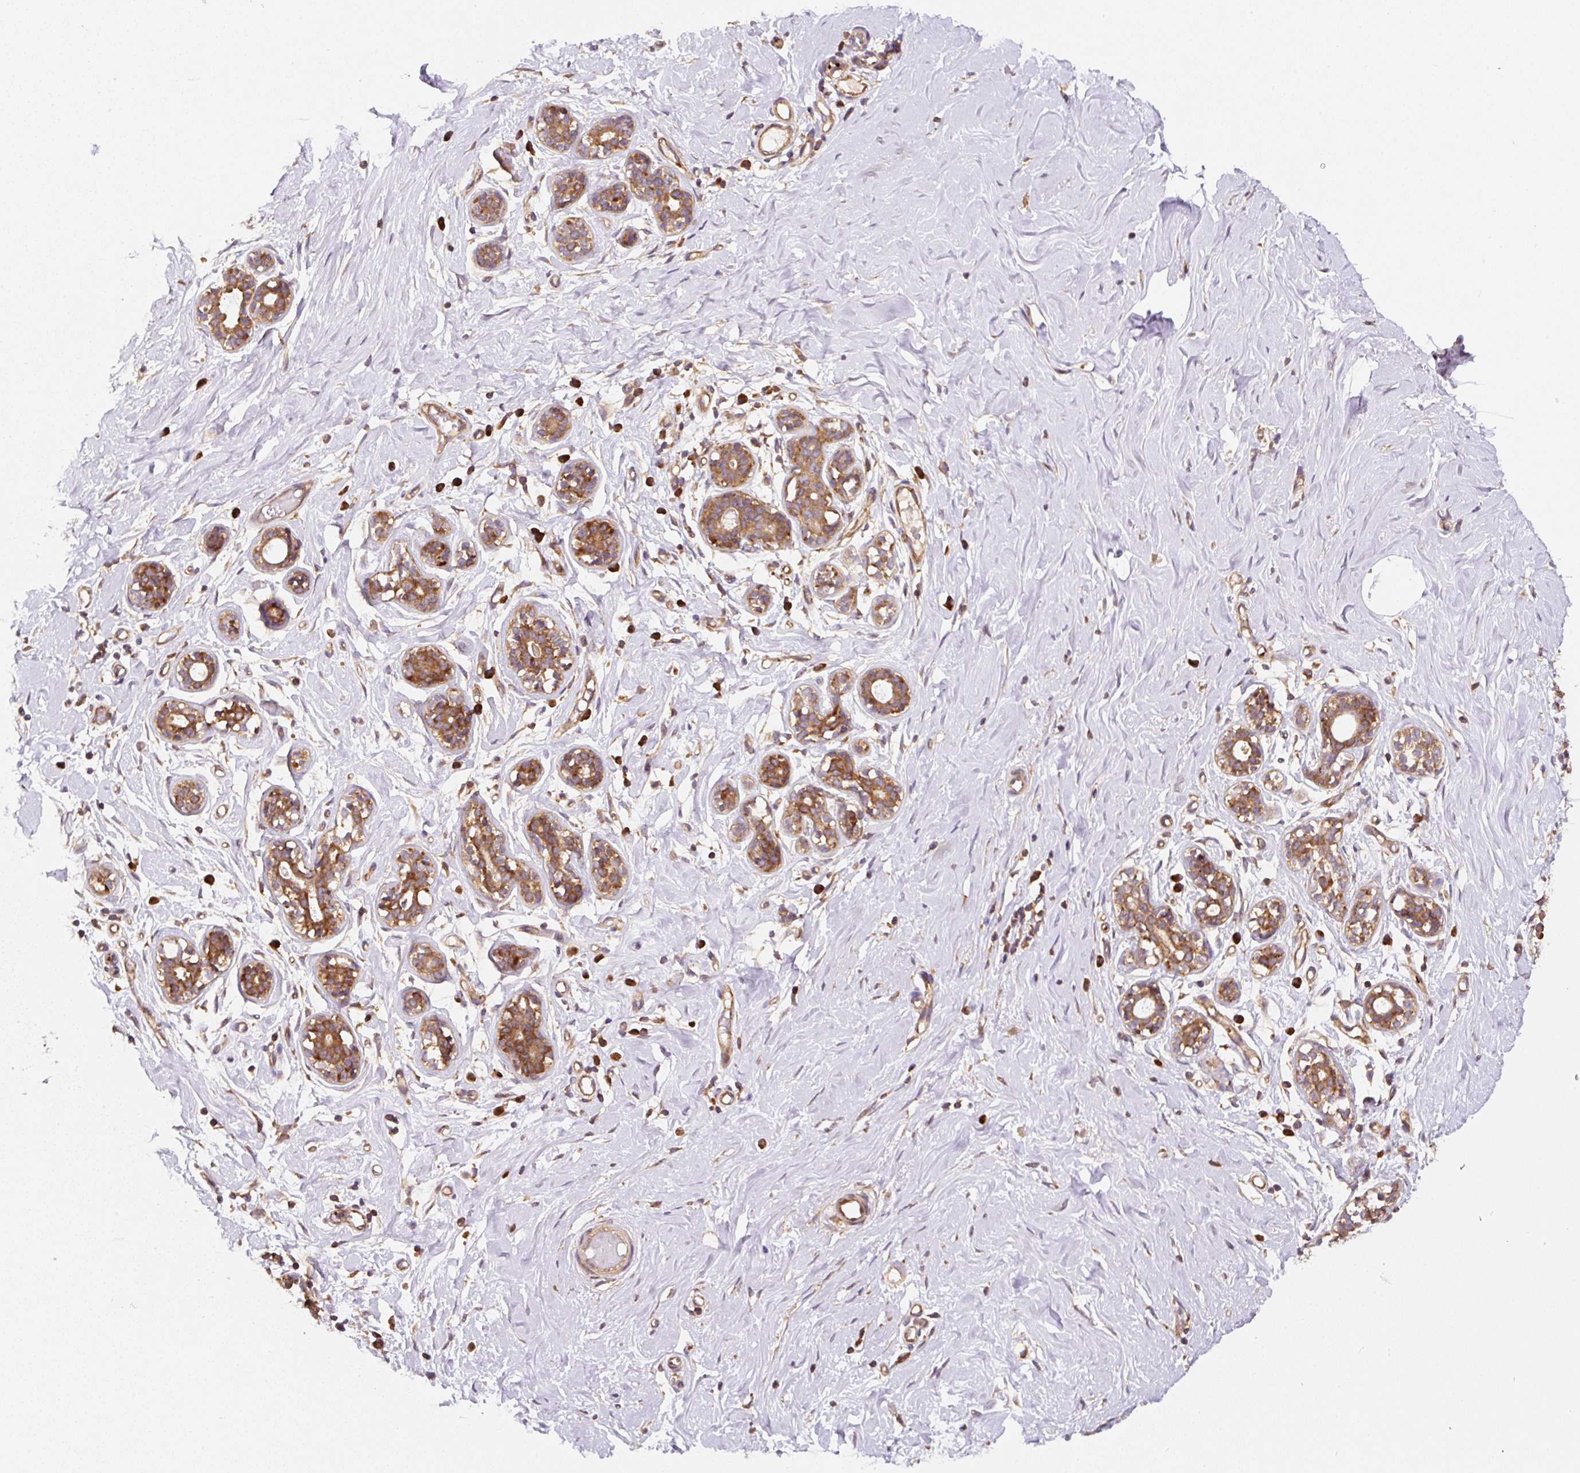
{"staining": {"intensity": "weak", "quantity": ">75%", "location": "cytoplasmic/membranous"}, "tissue": "breast", "cell_type": "Adipocytes", "image_type": "normal", "snomed": [{"axis": "morphology", "description": "Normal tissue, NOS"}, {"axis": "topography", "description": "Breast"}], "caption": "IHC histopathology image of normal breast stained for a protein (brown), which shows low levels of weak cytoplasmic/membranous positivity in approximately >75% of adipocytes.", "gene": "EIF2S2", "patient": {"sex": "female", "age": 27}}